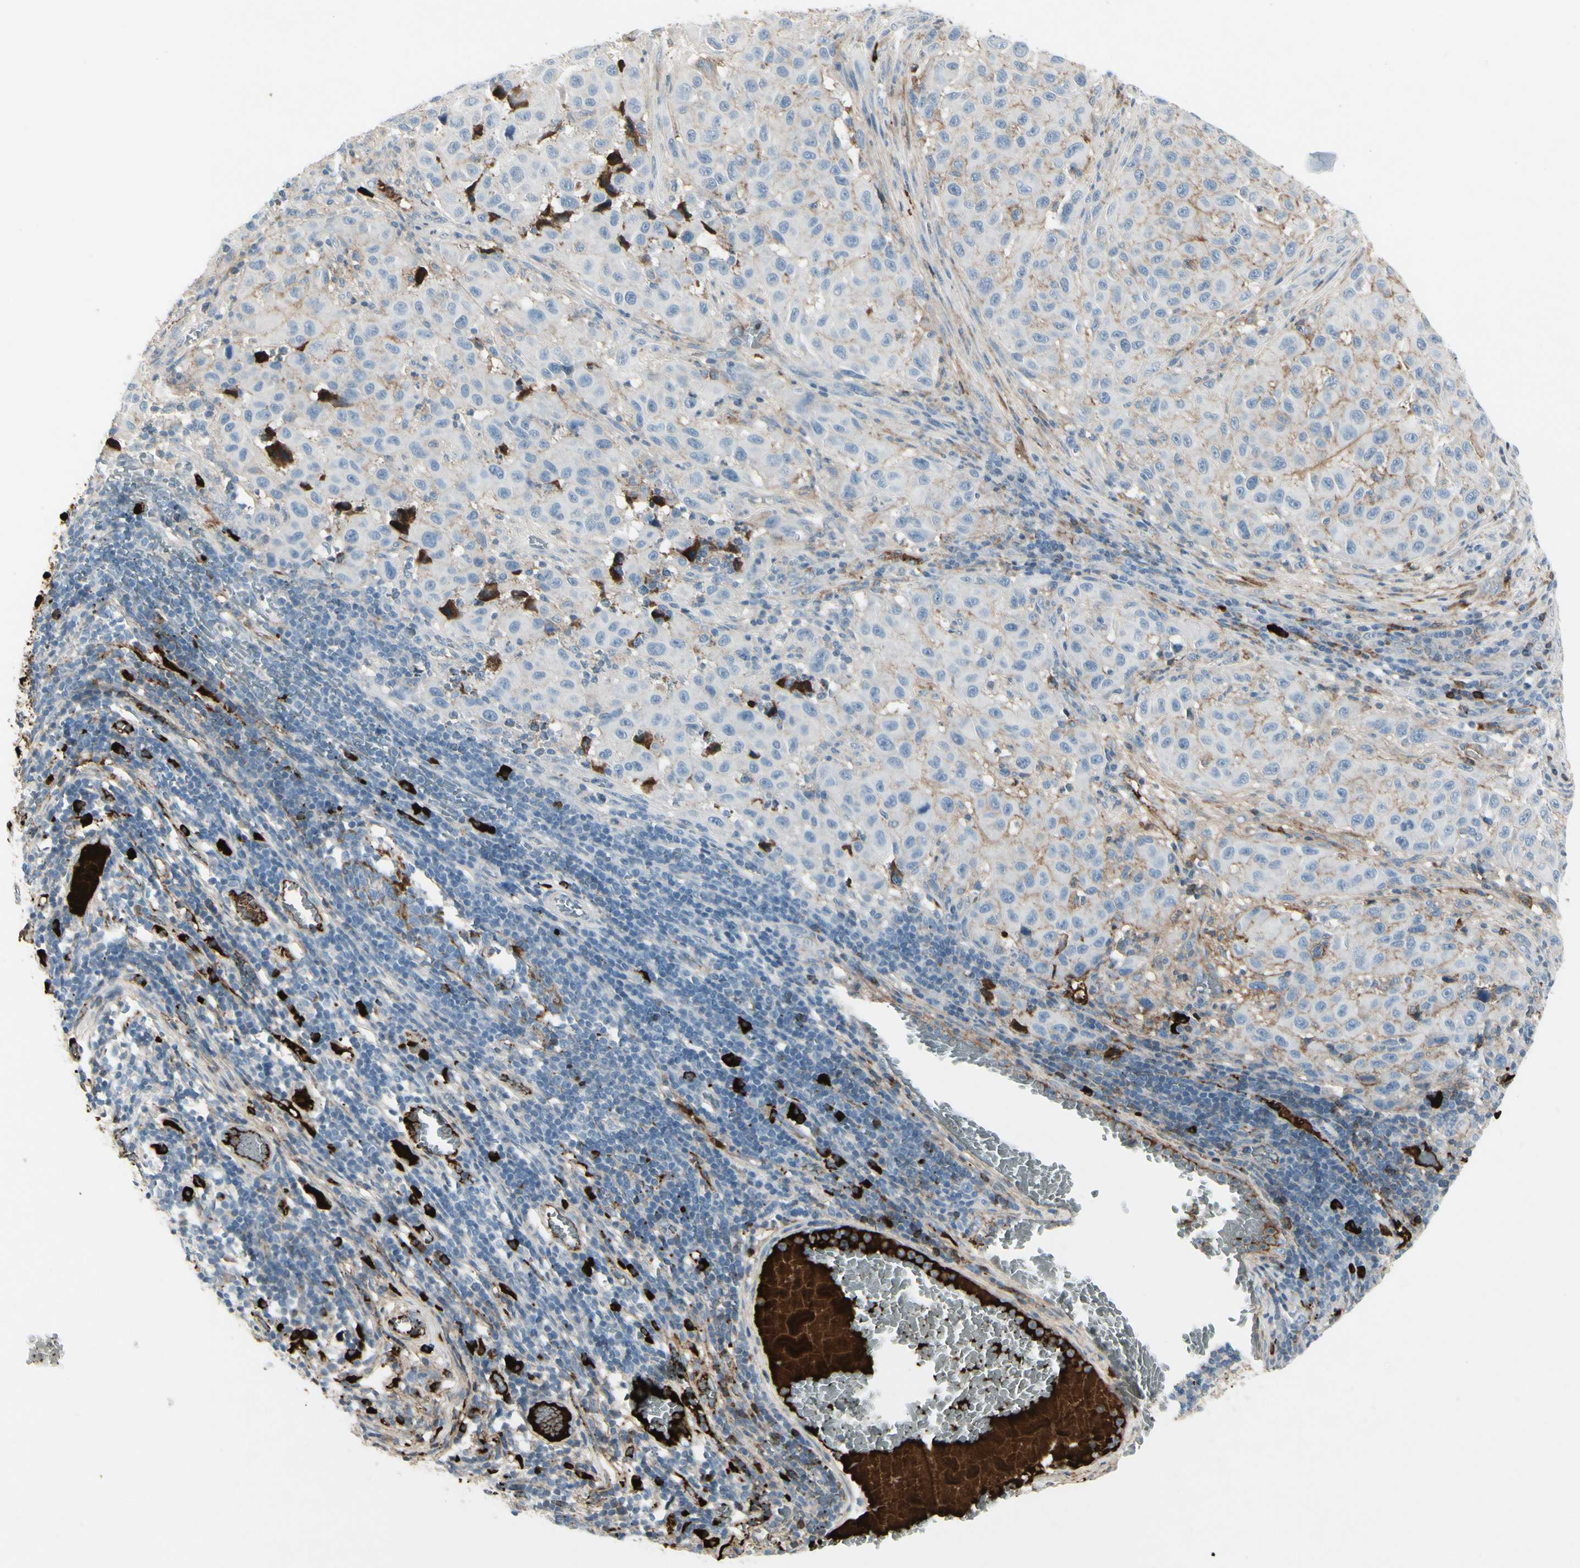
{"staining": {"intensity": "negative", "quantity": "none", "location": "none"}, "tissue": "melanoma", "cell_type": "Tumor cells", "image_type": "cancer", "snomed": [{"axis": "morphology", "description": "Malignant melanoma, Metastatic site"}, {"axis": "topography", "description": "Lymph node"}], "caption": "This is an immunohistochemistry (IHC) image of human malignant melanoma (metastatic site). There is no staining in tumor cells.", "gene": "IGHG1", "patient": {"sex": "male", "age": 61}}